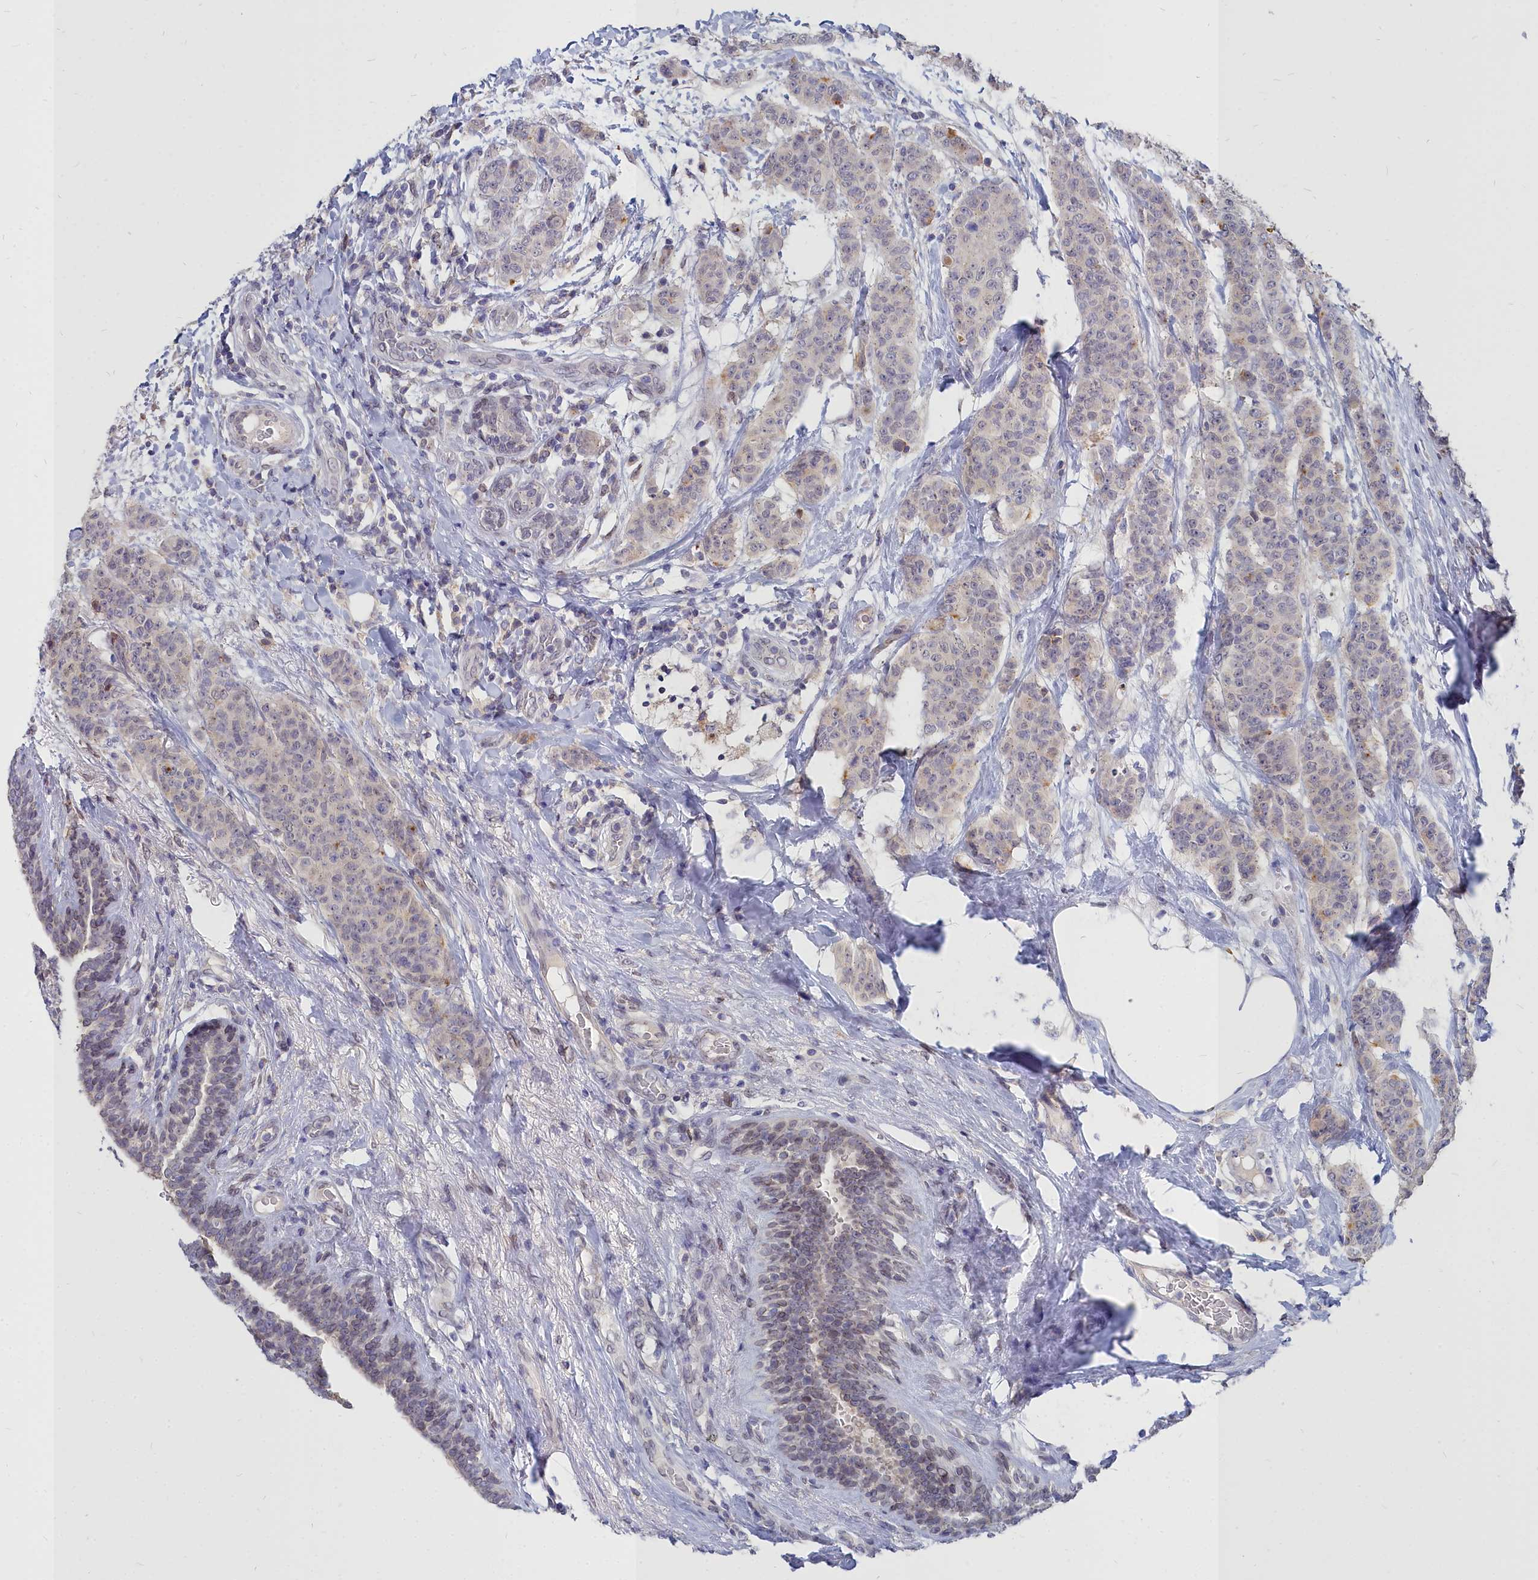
{"staining": {"intensity": "negative", "quantity": "none", "location": "none"}, "tissue": "breast cancer", "cell_type": "Tumor cells", "image_type": "cancer", "snomed": [{"axis": "morphology", "description": "Duct carcinoma"}, {"axis": "topography", "description": "Breast"}], "caption": "The image demonstrates no significant positivity in tumor cells of breast cancer.", "gene": "NOXA1", "patient": {"sex": "female", "age": 40}}